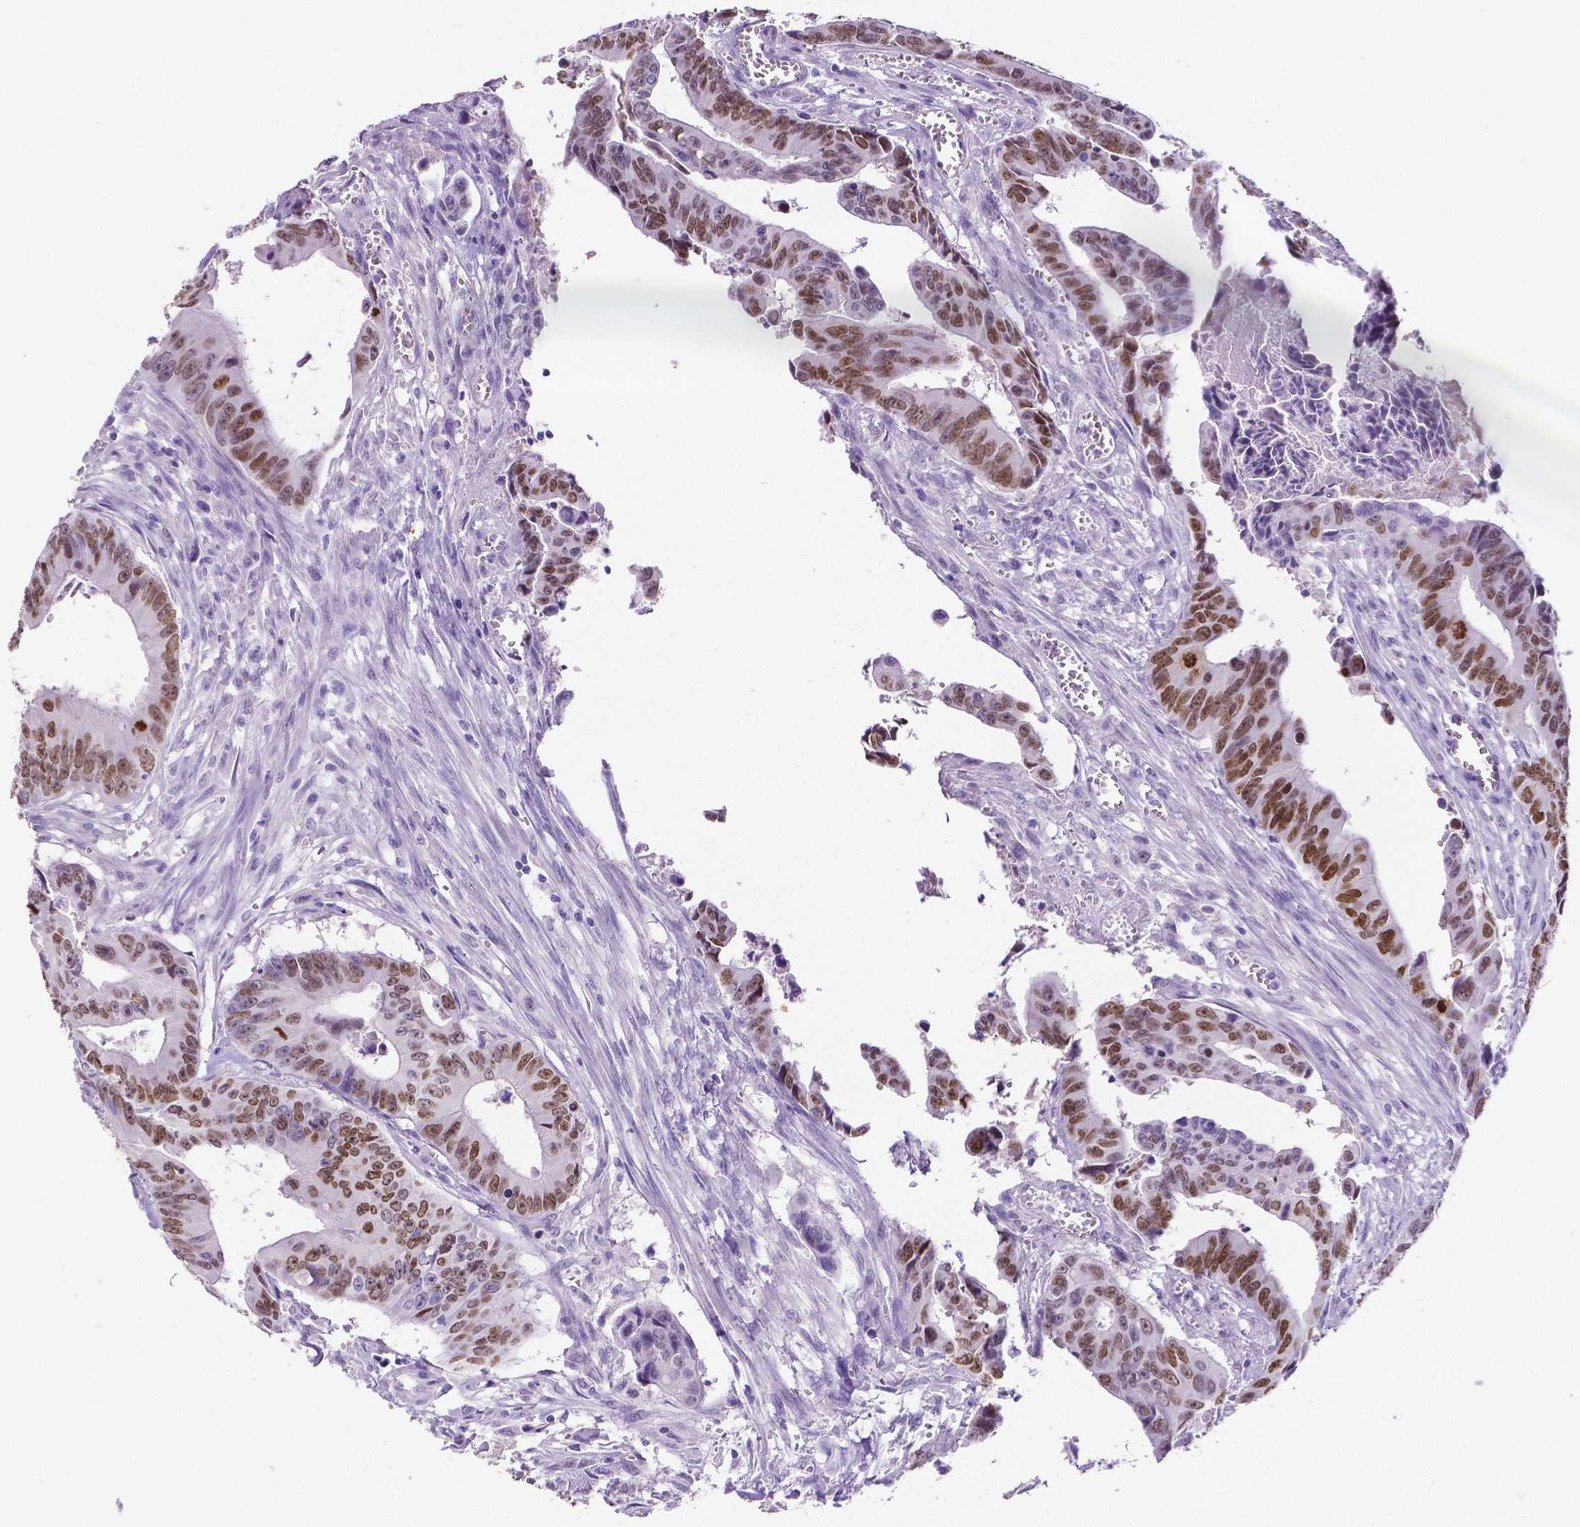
{"staining": {"intensity": "moderate", "quantity": ">75%", "location": "nuclear"}, "tissue": "colorectal cancer", "cell_type": "Tumor cells", "image_type": "cancer", "snomed": [{"axis": "morphology", "description": "Adenocarcinoma, NOS"}, {"axis": "topography", "description": "Colon"}], "caption": "Tumor cells display medium levels of moderate nuclear expression in approximately >75% of cells in colorectal cancer.", "gene": "SATB2", "patient": {"sex": "female", "age": 87}}